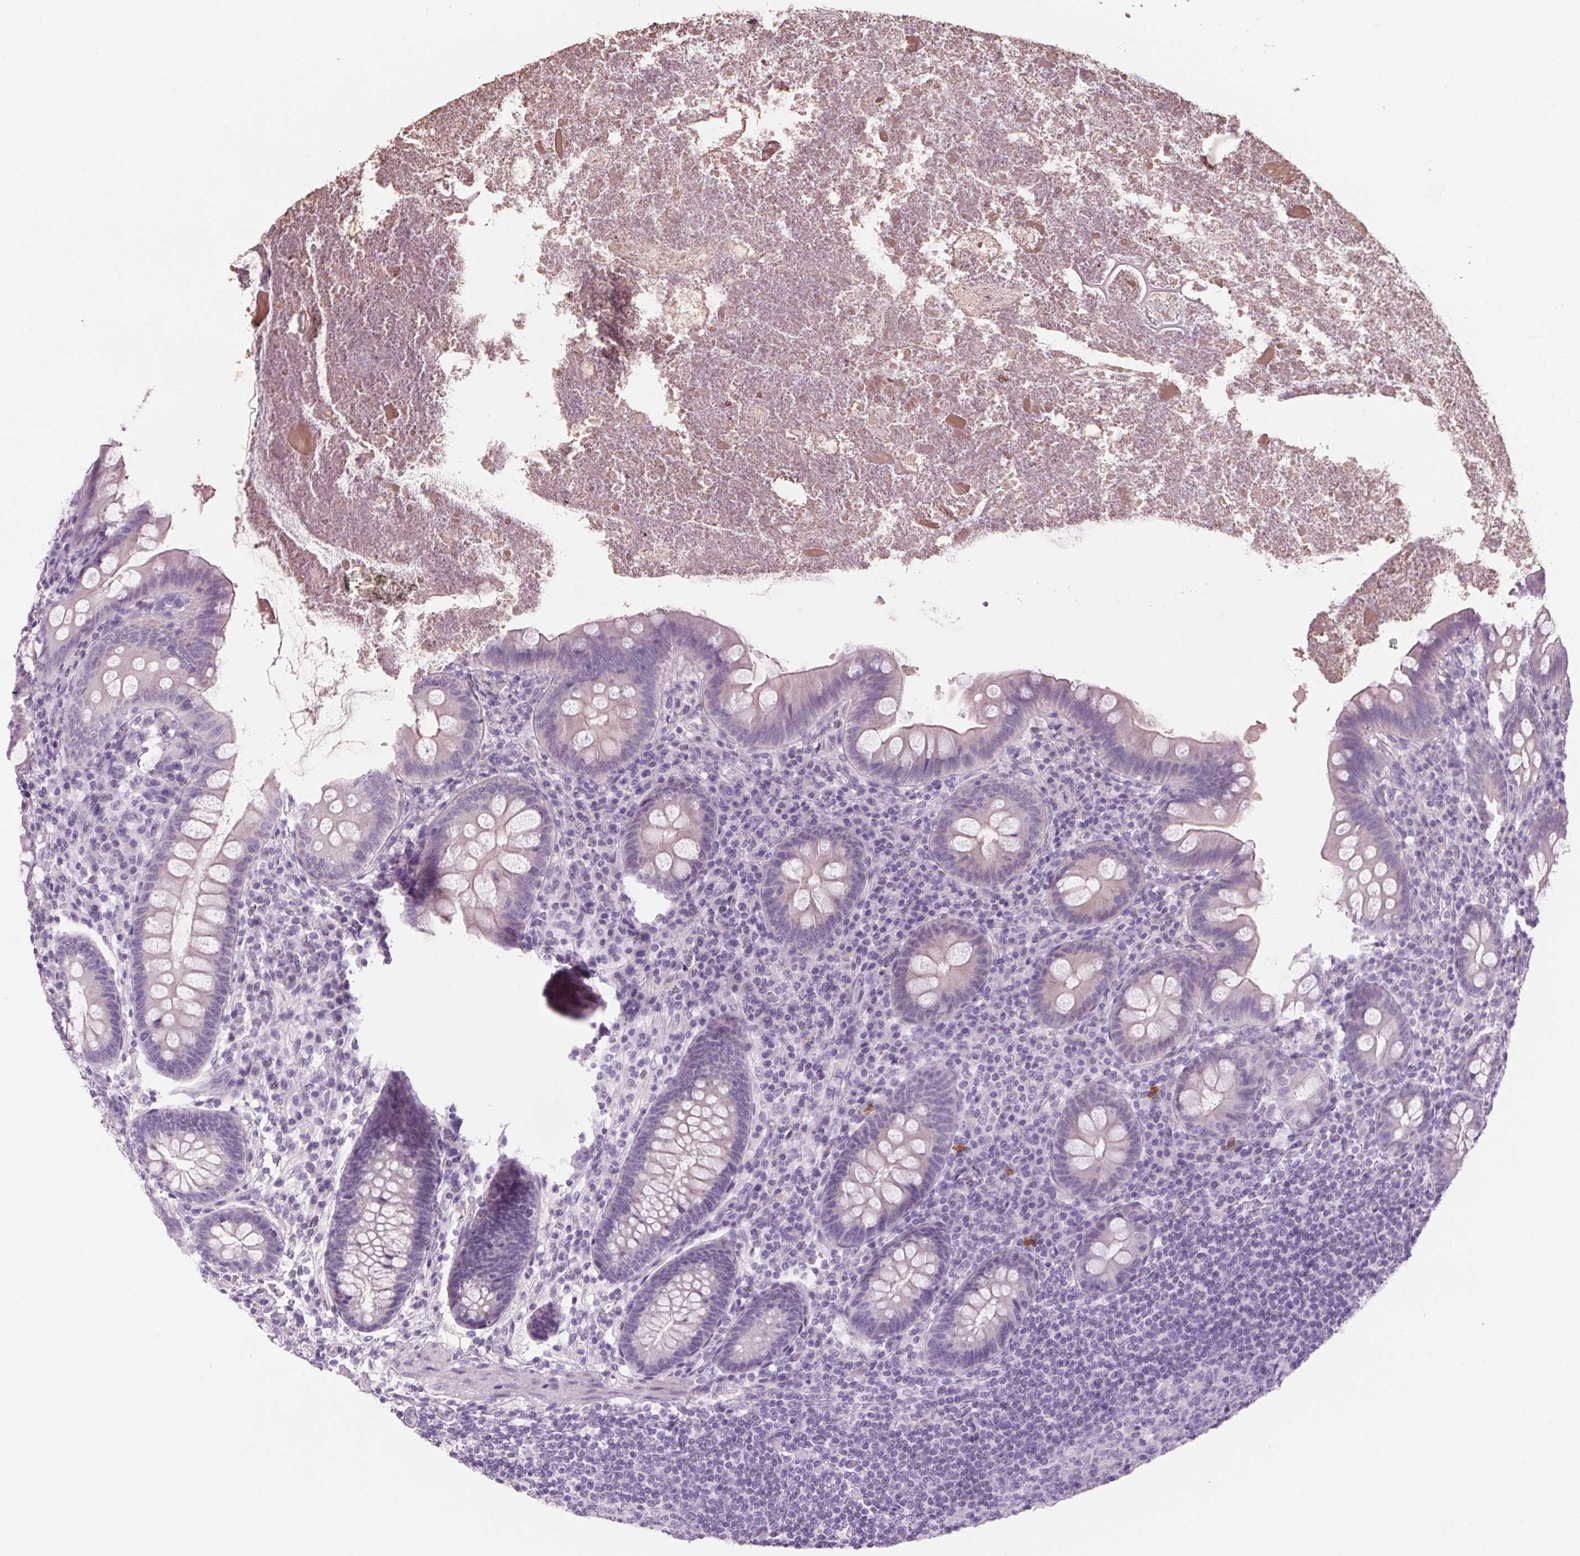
{"staining": {"intensity": "negative", "quantity": "none", "location": "none"}, "tissue": "appendix", "cell_type": "Glandular cells", "image_type": "normal", "snomed": [{"axis": "morphology", "description": "Normal tissue, NOS"}, {"axis": "topography", "description": "Appendix"}], "caption": "A high-resolution histopathology image shows IHC staining of normal appendix, which reveals no significant staining in glandular cells.", "gene": "PPP1R1A", "patient": {"sex": "male", "age": 71}}